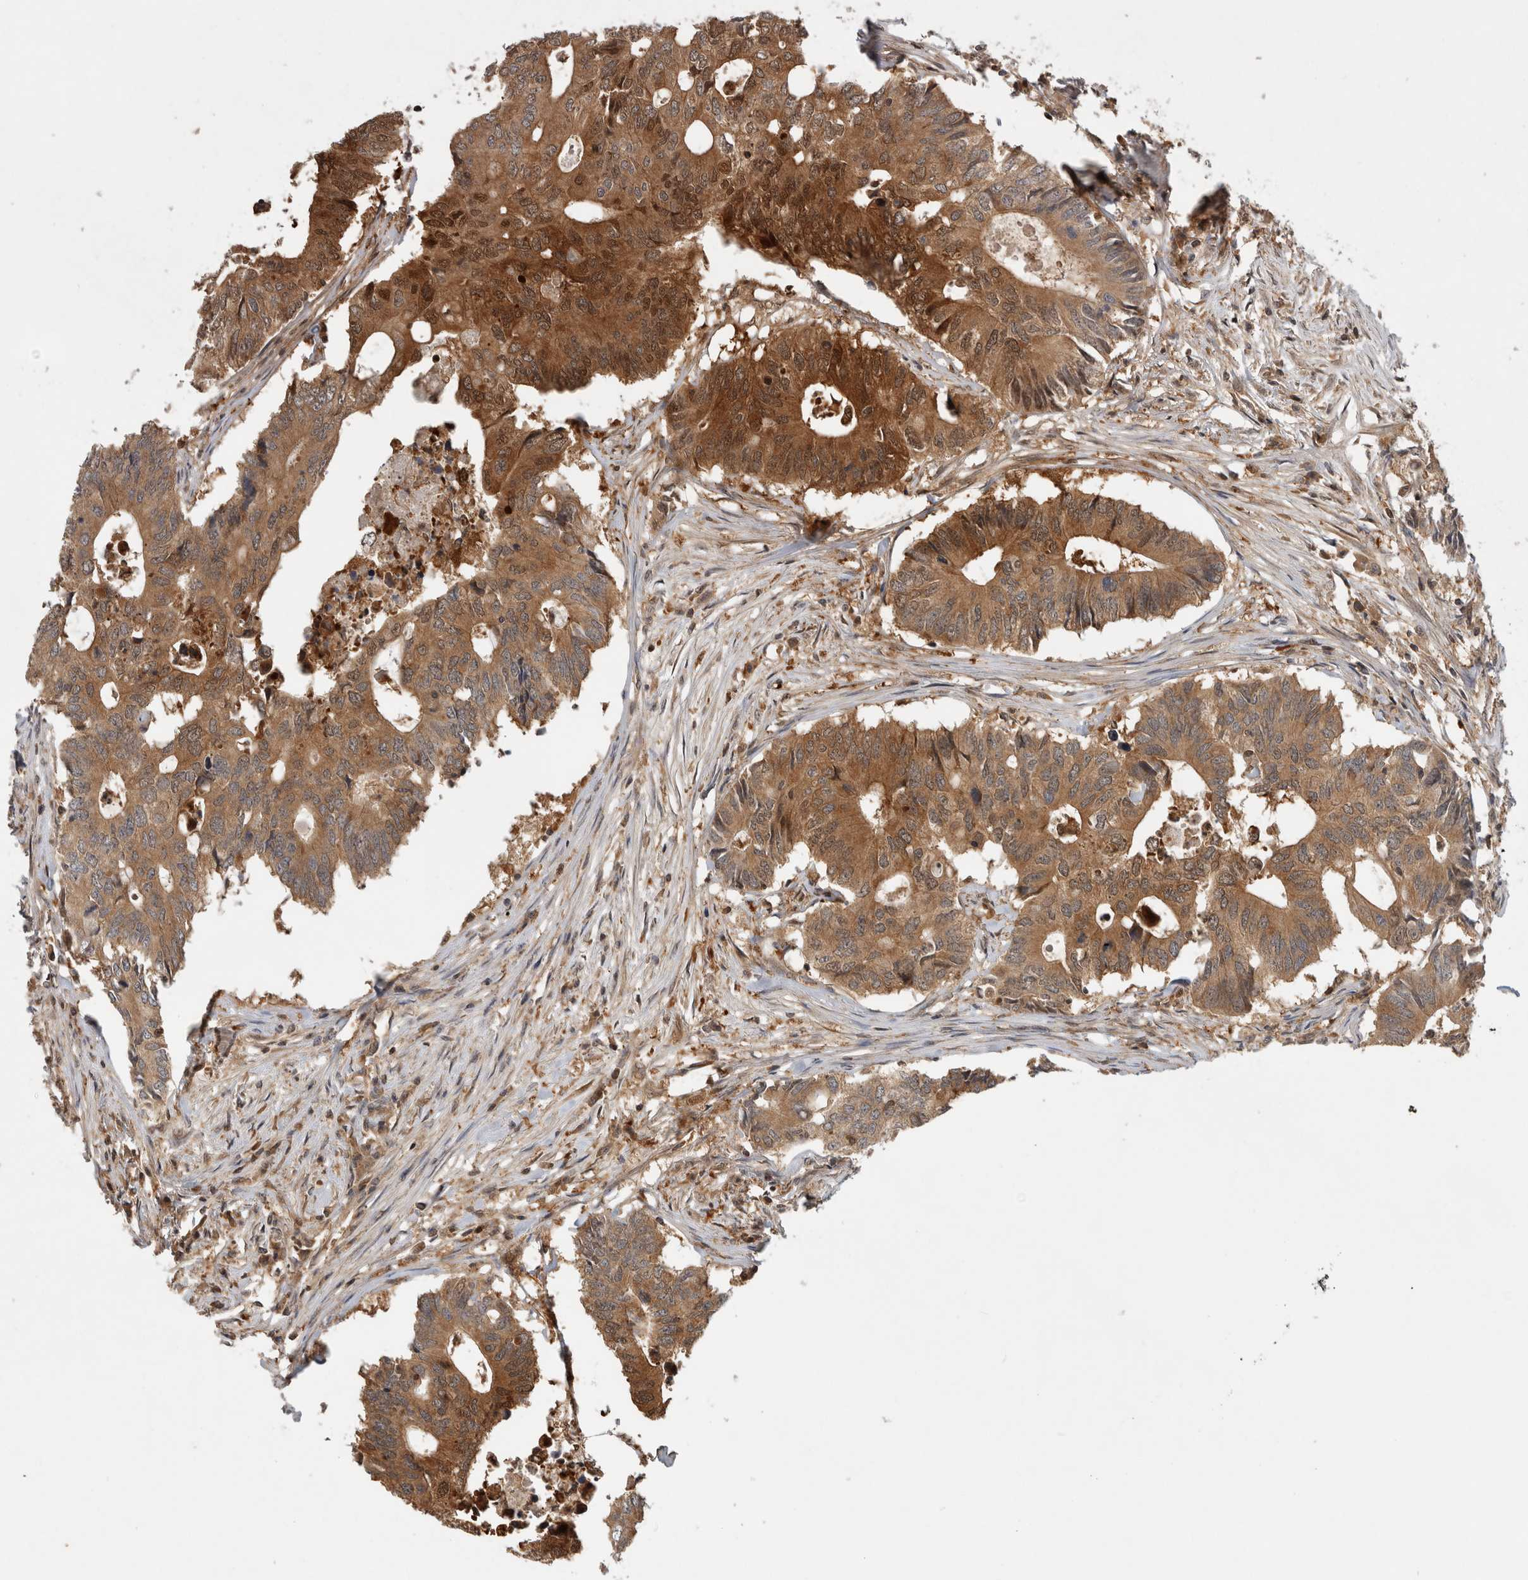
{"staining": {"intensity": "moderate", "quantity": ">75%", "location": "cytoplasmic/membranous,nuclear"}, "tissue": "colorectal cancer", "cell_type": "Tumor cells", "image_type": "cancer", "snomed": [{"axis": "morphology", "description": "Adenocarcinoma, NOS"}, {"axis": "topography", "description": "Colon"}], "caption": "A photomicrograph of human colorectal adenocarcinoma stained for a protein shows moderate cytoplasmic/membranous and nuclear brown staining in tumor cells.", "gene": "ASTN2", "patient": {"sex": "male", "age": 71}}